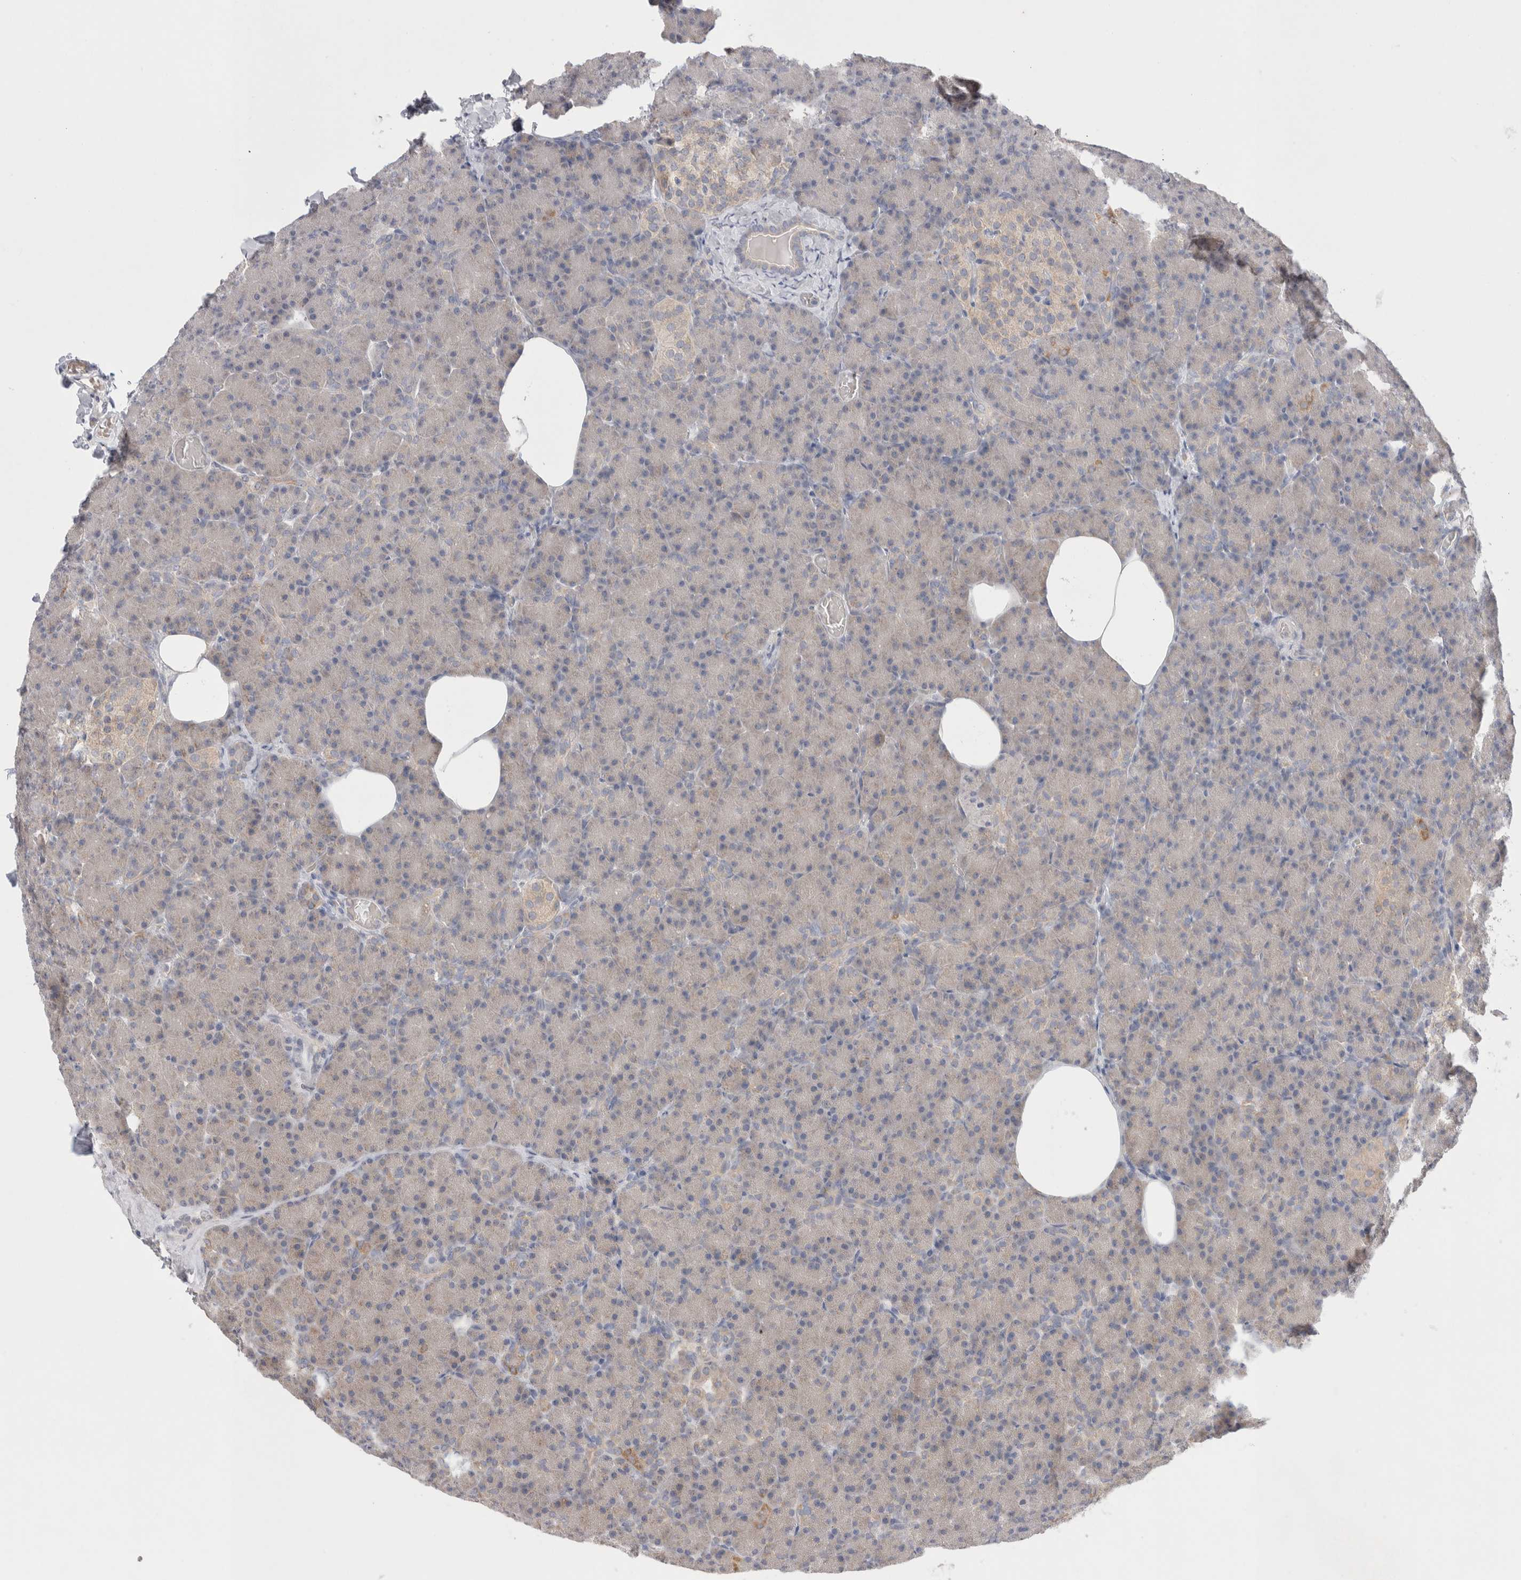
{"staining": {"intensity": "weak", "quantity": "<25%", "location": "cytoplasmic/membranous"}, "tissue": "pancreas", "cell_type": "Exocrine glandular cells", "image_type": "normal", "snomed": [{"axis": "morphology", "description": "Normal tissue, NOS"}, {"axis": "topography", "description": "Pancreas"}], "caption": "This image is of benign pancreas stained with IHC to label a protein in brown with the nuclei are counter-stained blue. There is no expression in exocrine glandular cells. (Immunohistochemistry (ihc), brightfield microscopy, high magnification).", "gene": "NDOR1", "patient": {"sex": "female", "age": 43}}